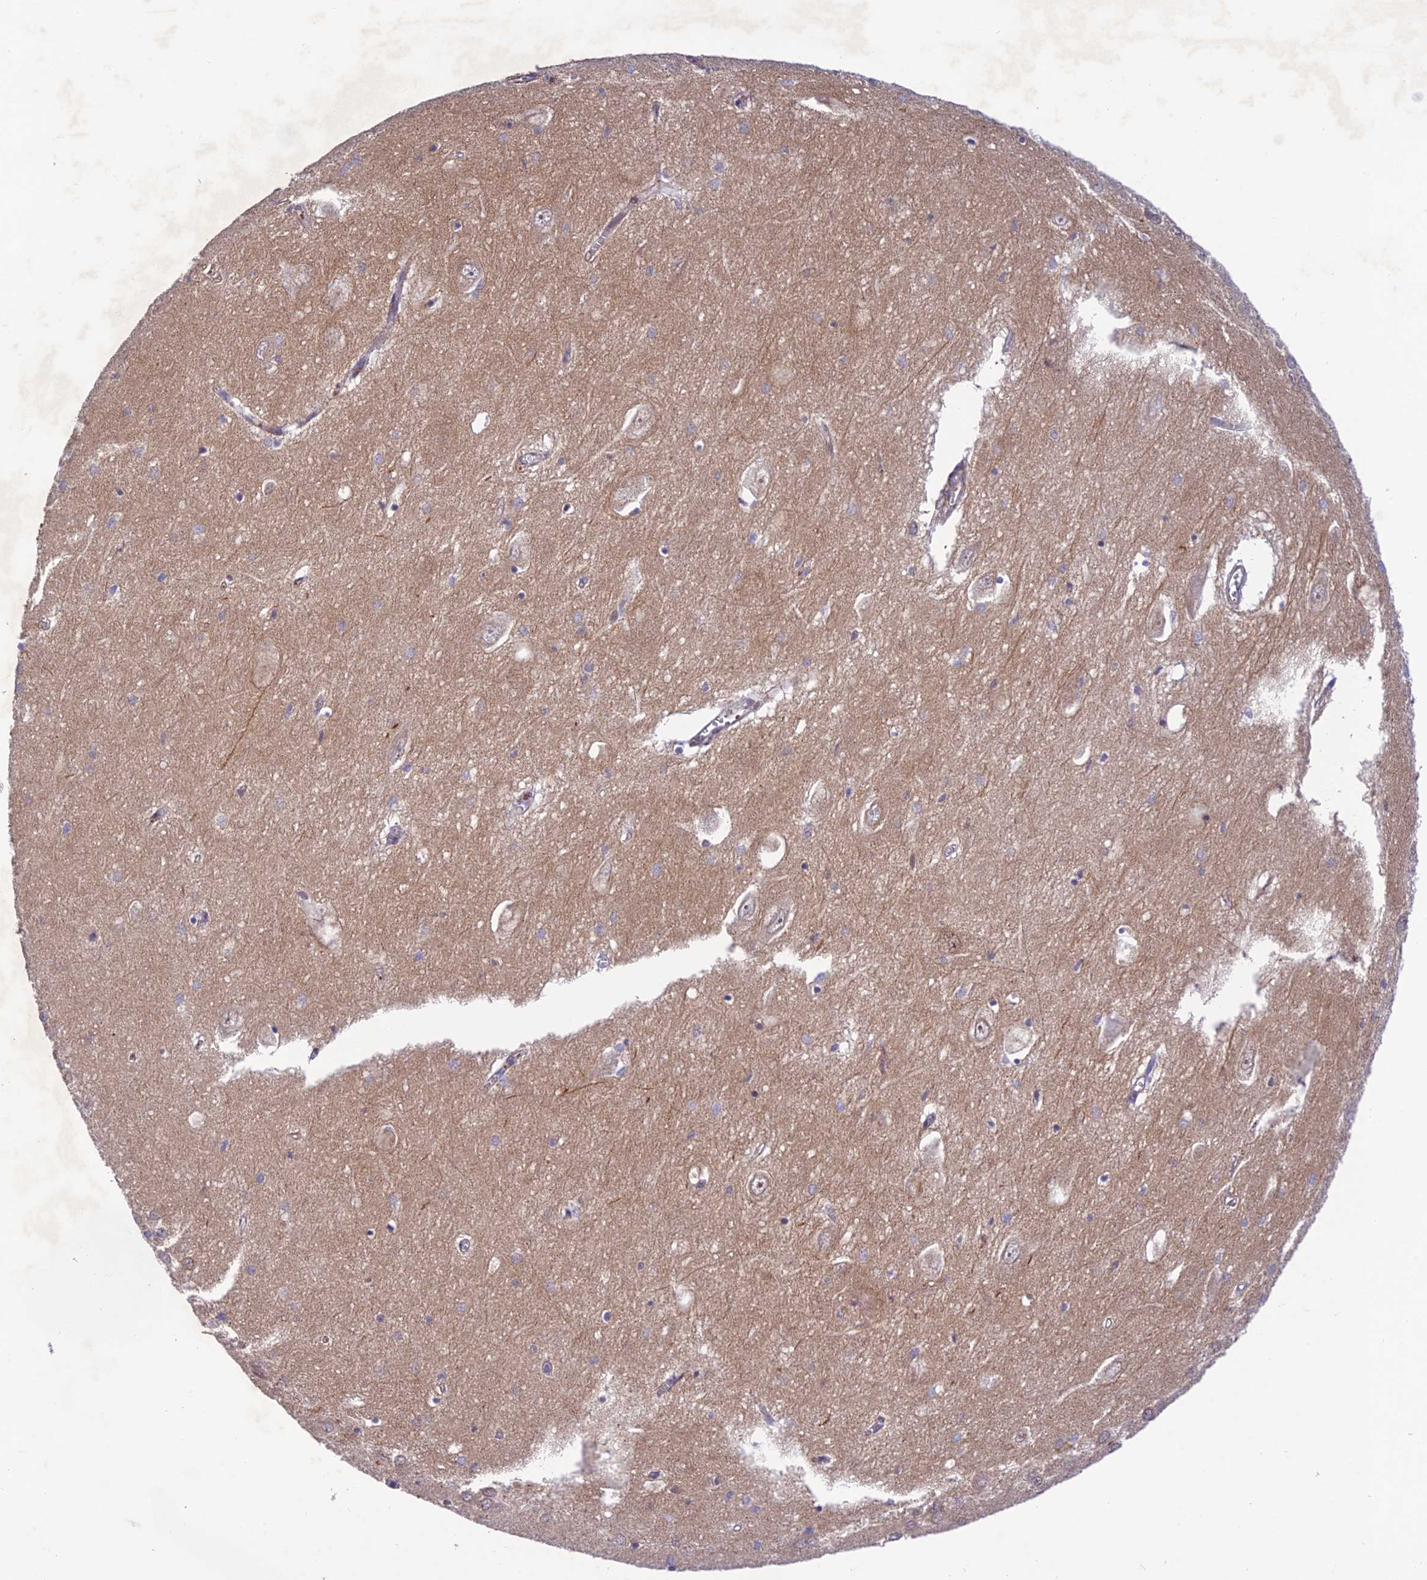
{"staining": {"intensity": "moderate", "quantity": "<25%", "location": "cytoplasmic/membranous"}, "tissue": "hippocampus", "cell_type": "Glial cells", "image_type": "normal", "snomed": [{"axis": "morphology", "description": "Normal tissue, NOS"}, {"axis": "topography", "description": "Hippocampus"}], "caption": "The micrograph demonstrates a brown stain indicating the presence of a protein in the cytoplasmic/membranous of glial cells in hippocampus. The protein is stained brown, and the nuclei are stained in blue (DAB (3,3'-diaminobenzidine) IHC with brightfield microscopy, high magnification).", "gene": "WDR55", "patient": {"sex": "female", "age": 64}}